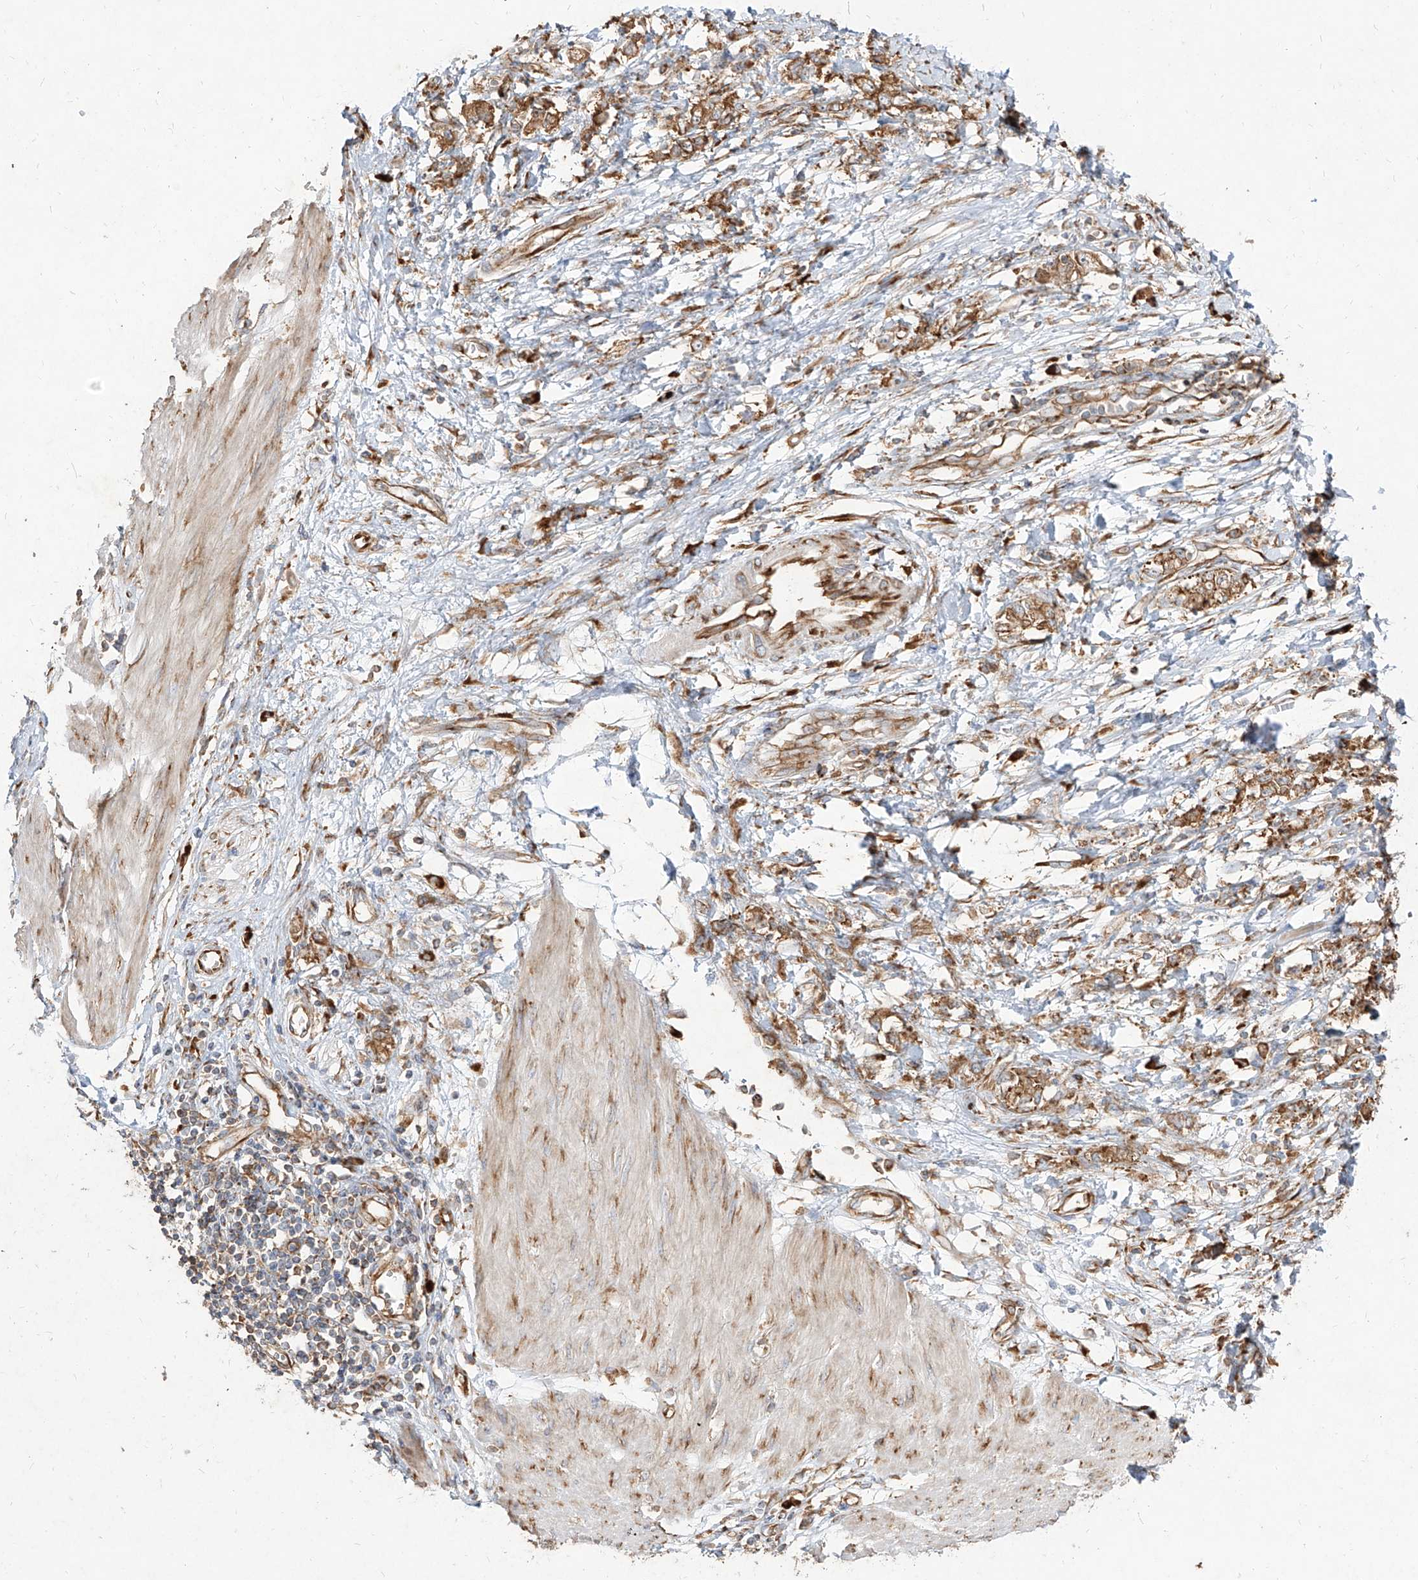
{"staining": {"intensity": "moderate", "quantity": ">75%", "location": "cytoplasmic/membranous"}, "tissue": "stomach cancer", "cell_type": "Tumor cells", "image_type": "cancer", "snomed": [{"axis": "morphology", "description": "Adenocarcinoma, NOS"}, {"axis": "topography", "description": "Stomach"}], "caption": "Immunohistochemistry histopathology image of stomach cancer stained for a protein (brown), which displays medium levels of moderate cytoplasmic/membranous staining in approximately >75% of tumor cells.", "gene": "RPS25", "patient": {"sex": "female", "age": 76}}